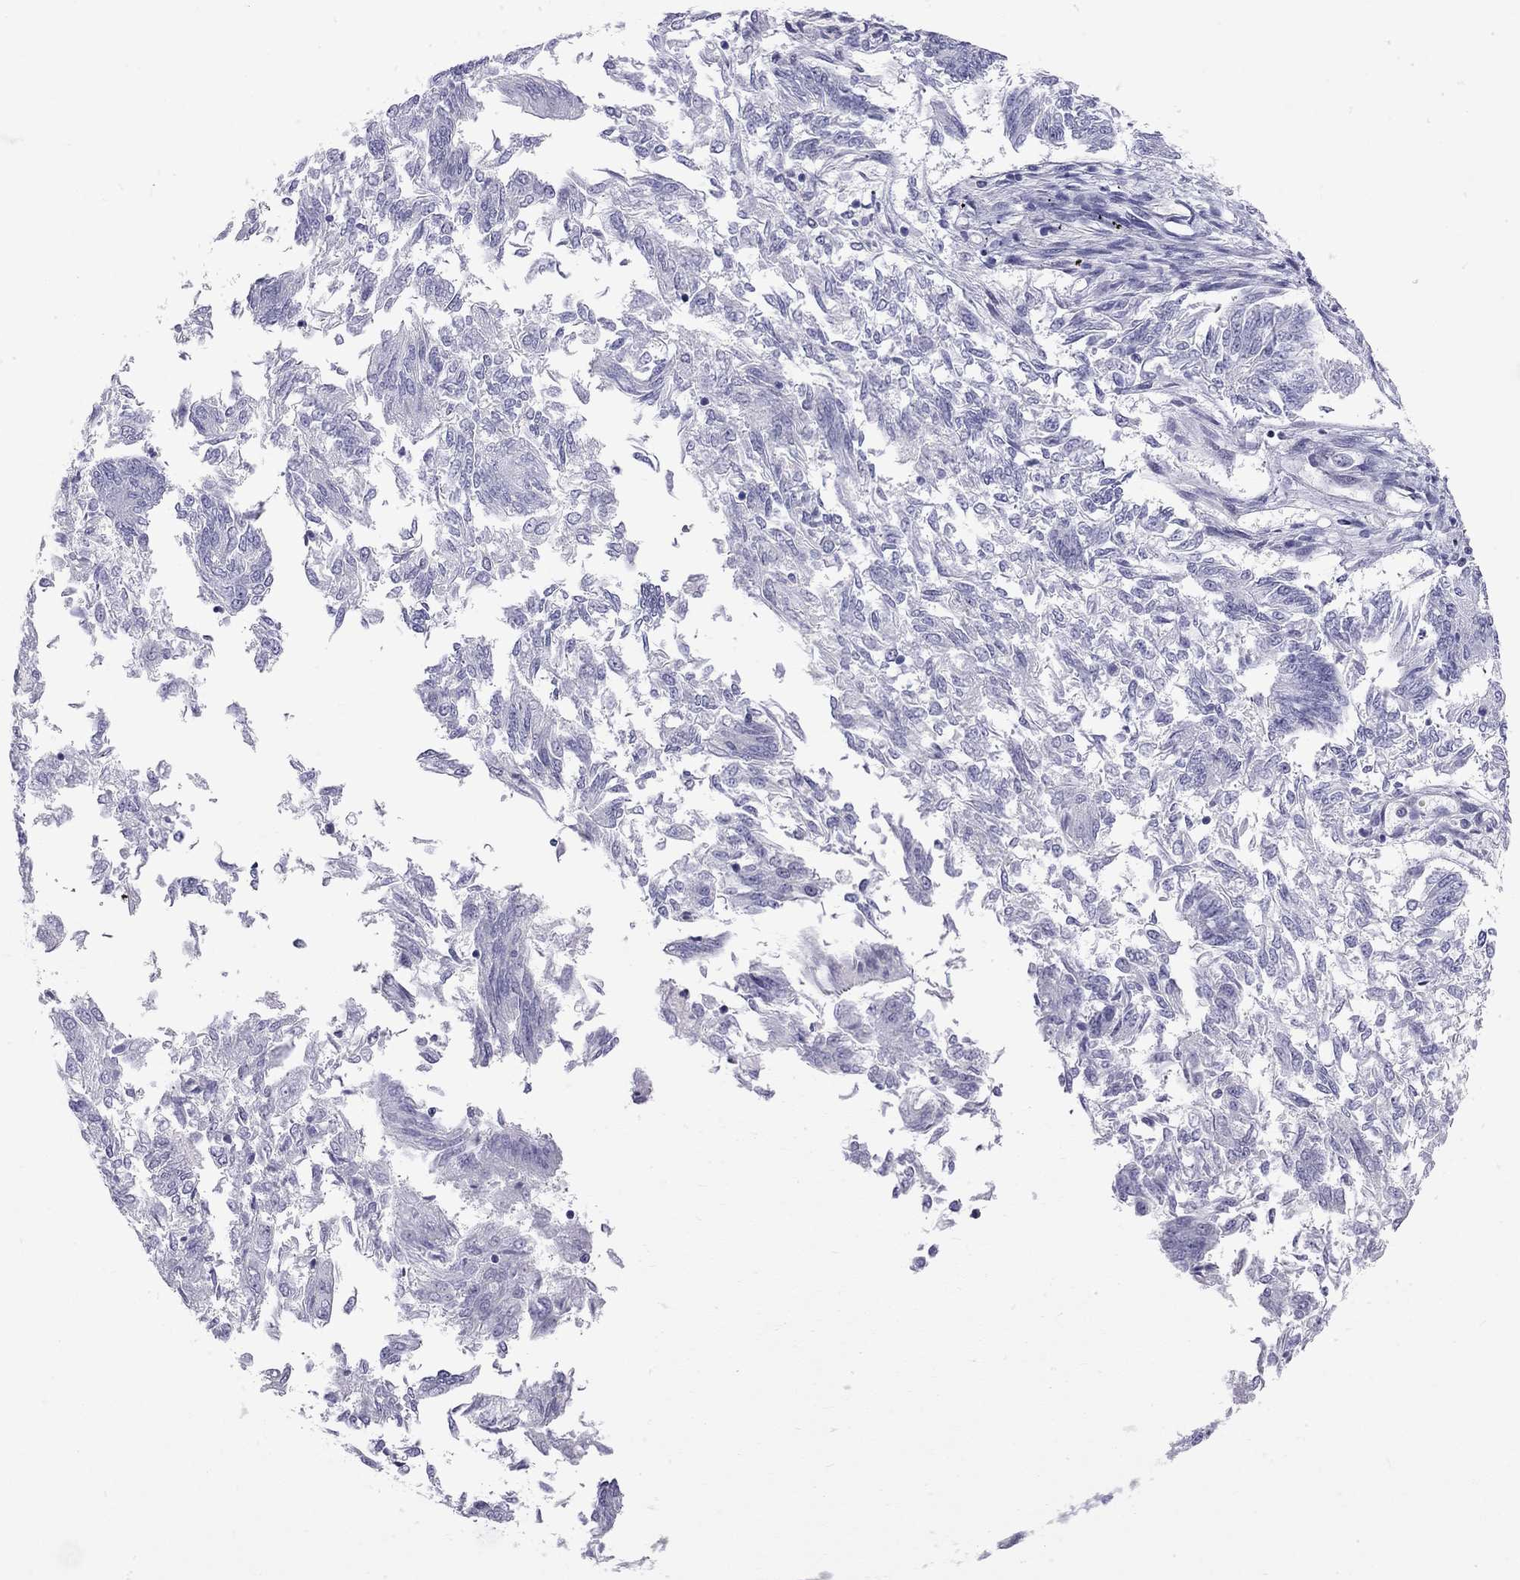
{"staining": {"intensity": "negative", "quantity": "none", "location": "none"}, "tissue": "endometrial cancer", "cell_type": "Tumor cells", "image_type": "cancer", "snomed": [{"axis": "morphology", "description": "Adenocarcinoma, NOS"}, {"axis": "topography", "description": "Endometrium"}], "caption": "Immunohistochemistry (IHC) micrograph of neoplastic tissue: endometrial cancer stained with DAB (3,3'-diaminobenzidine) displays no significant protein positivity in tumor cells. The staining is performed using DAB (3,3'-diaminobenzidine) brown chromogen with nuclei counter-stained in using hematoxylin.", "gene": "RTL9", "patient": {"sex": "female", "age": 58}}